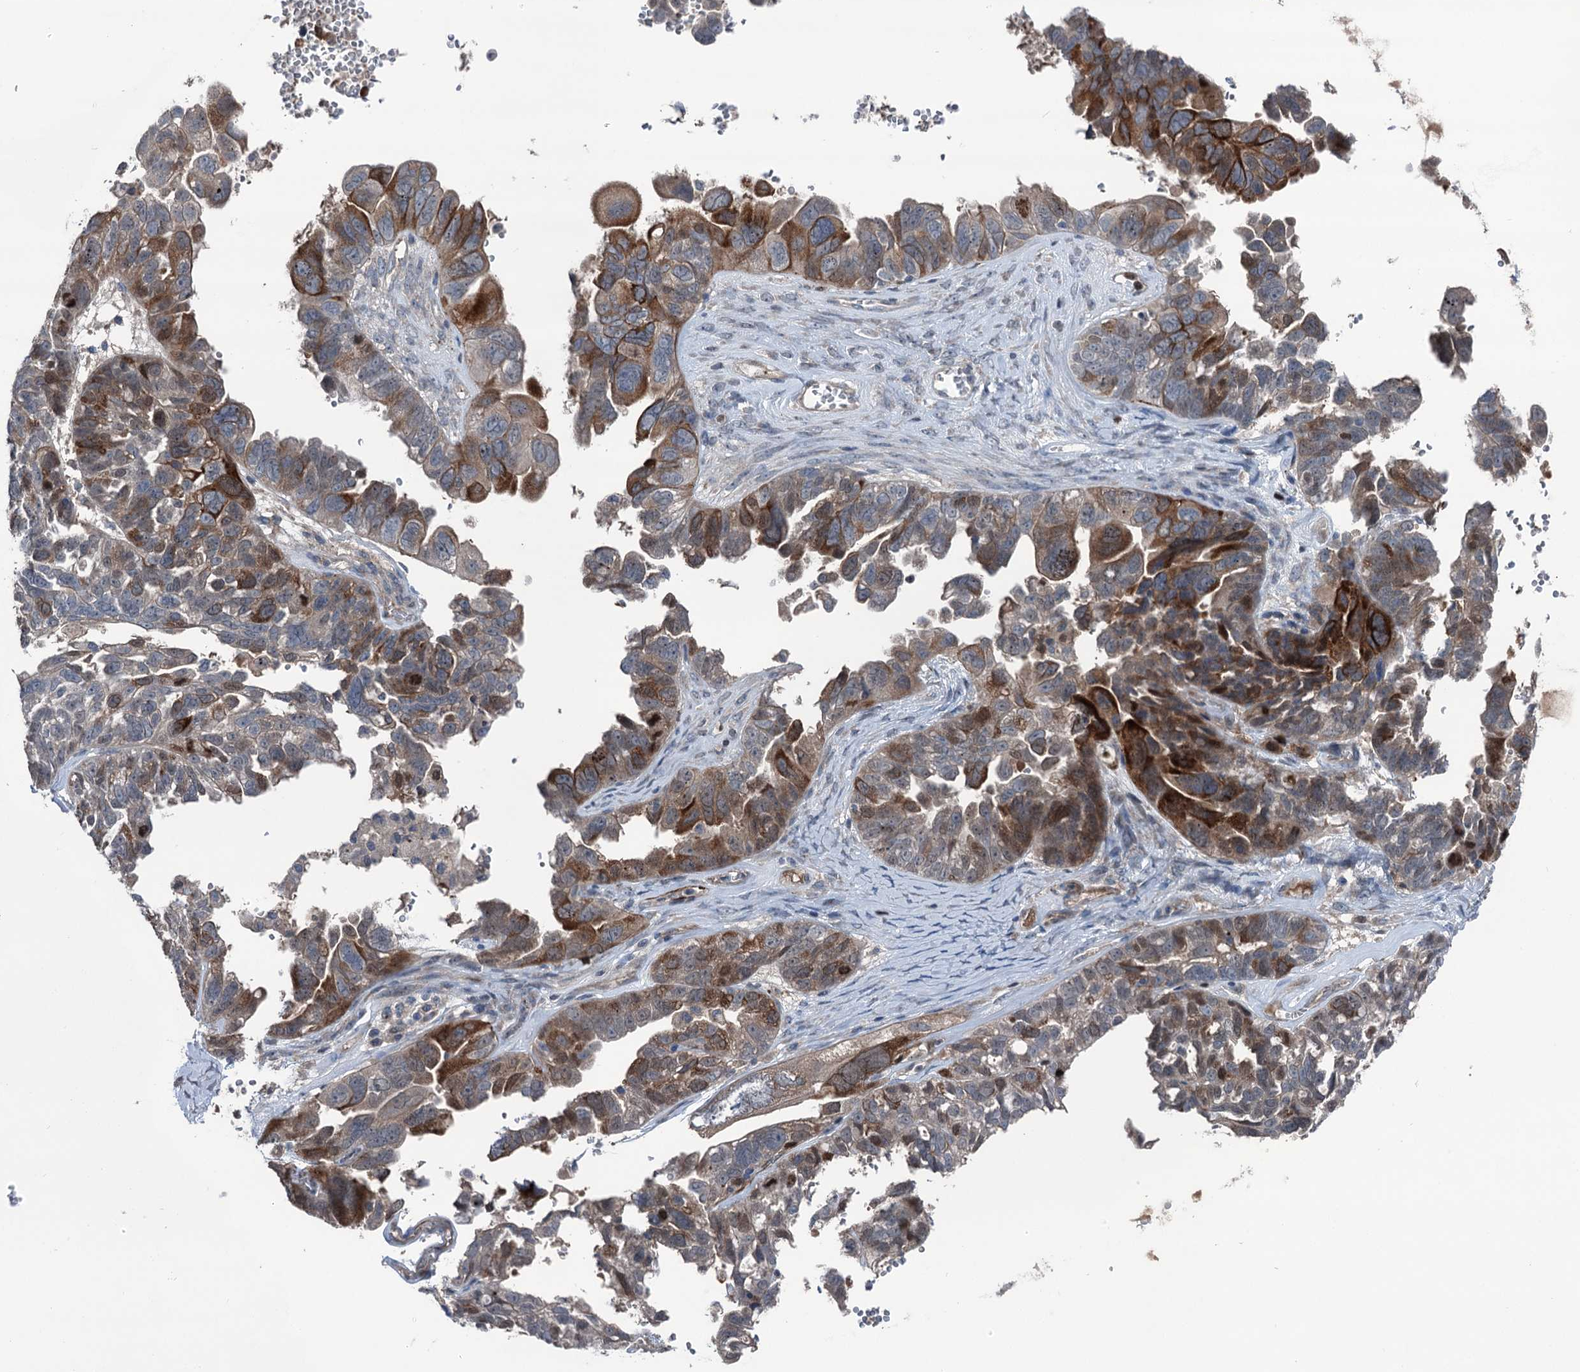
{"staining": {"intensity": "strong", "quantity": "25%-75%", "location": "cytoplasmic/membranous"}, "tissue": "ovarian cancer", "cell_type": "Tumor cells", "image_type": "cancer", "snomed": [{"axis": "morphology", "description": "Cystadenocarcinoma, serous, NOS"}, {"axis": "topography", "description": "Ovary"}], "caption": "Ovarian serous cystadenocarcinoma tissue shows strong cytoplasmic/membranous staining in about 25%-75% of tumor cells, visualized by immunohistochemistry.", "gene": "NCAPD2", "patient": {"sex": "female", "age": 79}}